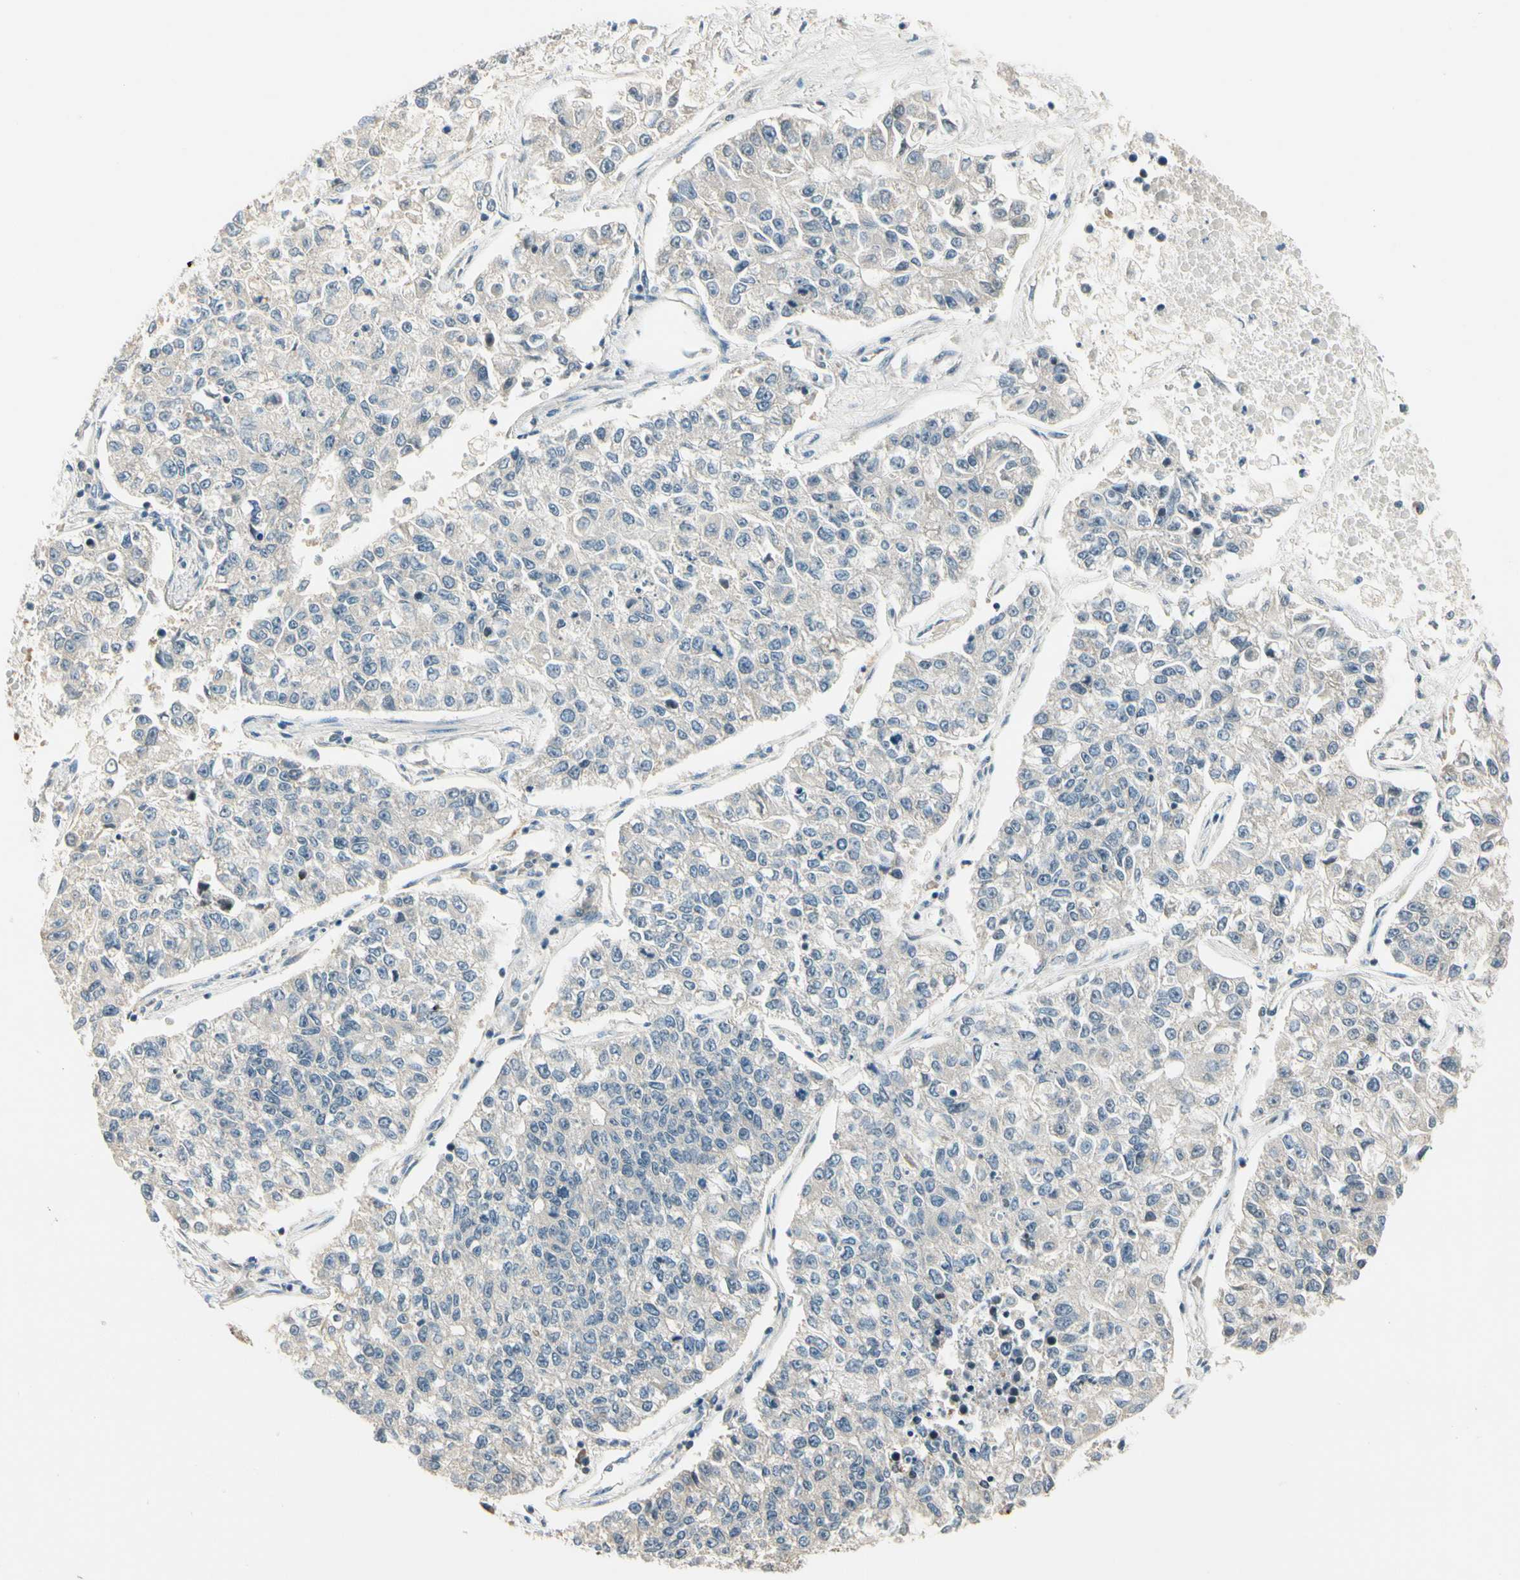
{"staining": {"intensity": "weak", "quantity": "<25%", "location": "cytoplasmic/membranous"}, "tissue": "lung cancer", "cell_type": "Tumor cells", "image_type": "cancer", "snomed": [{"axis": "morphology", "description": "Adenocarcinoma, NOS"}, {"axis": "topography", "description": "Lung"}], "caption": "A photomicrograph of adenocarcinoma (lung) stained for a protein reveals no brown staining in tumor cells.", "gene": "ZSCAN12", "patient": {"sex": "male", "age": 49}}